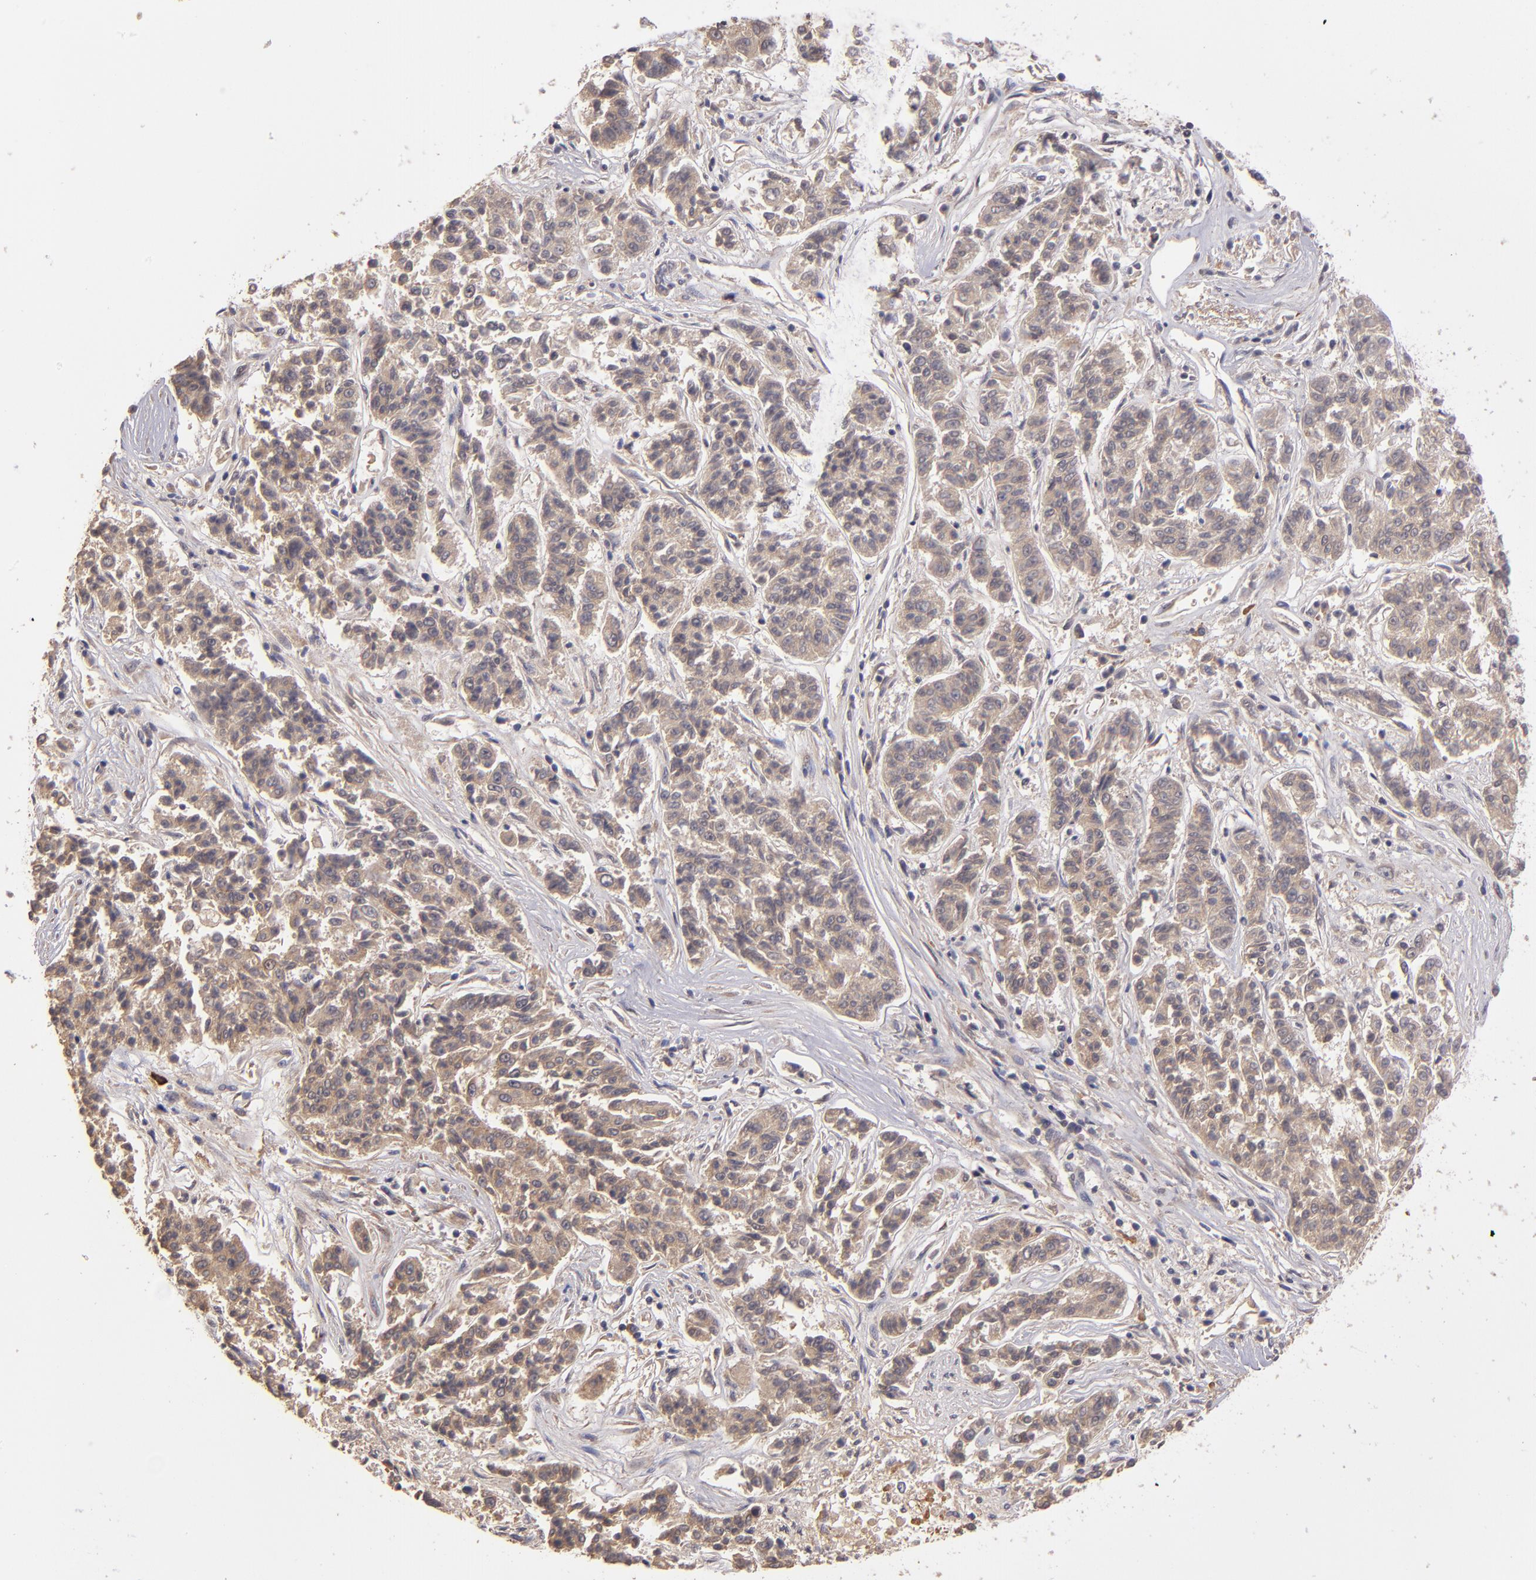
{"staining": {"intensity": "weak", "quantity": ">75%", "location": "cytoplasmic/membranous"}, "tissue": "lung cancer", "cell_type": "Tumor cells", "image_type": "cancer", "snomed": [{"axis": "morphology", "description": "Adenocarcinoma, NOS"}, {"axis": "topography", "description": "Lung"}], "caption": "Human adenocarcinoma (lung) stained with a brown dye shows weak cytoplasmic/membranous positive expression in approximately >75% of tumor cells.", "gene": "ABHD12B", "patient": {"sex": "male", "age": 84}}